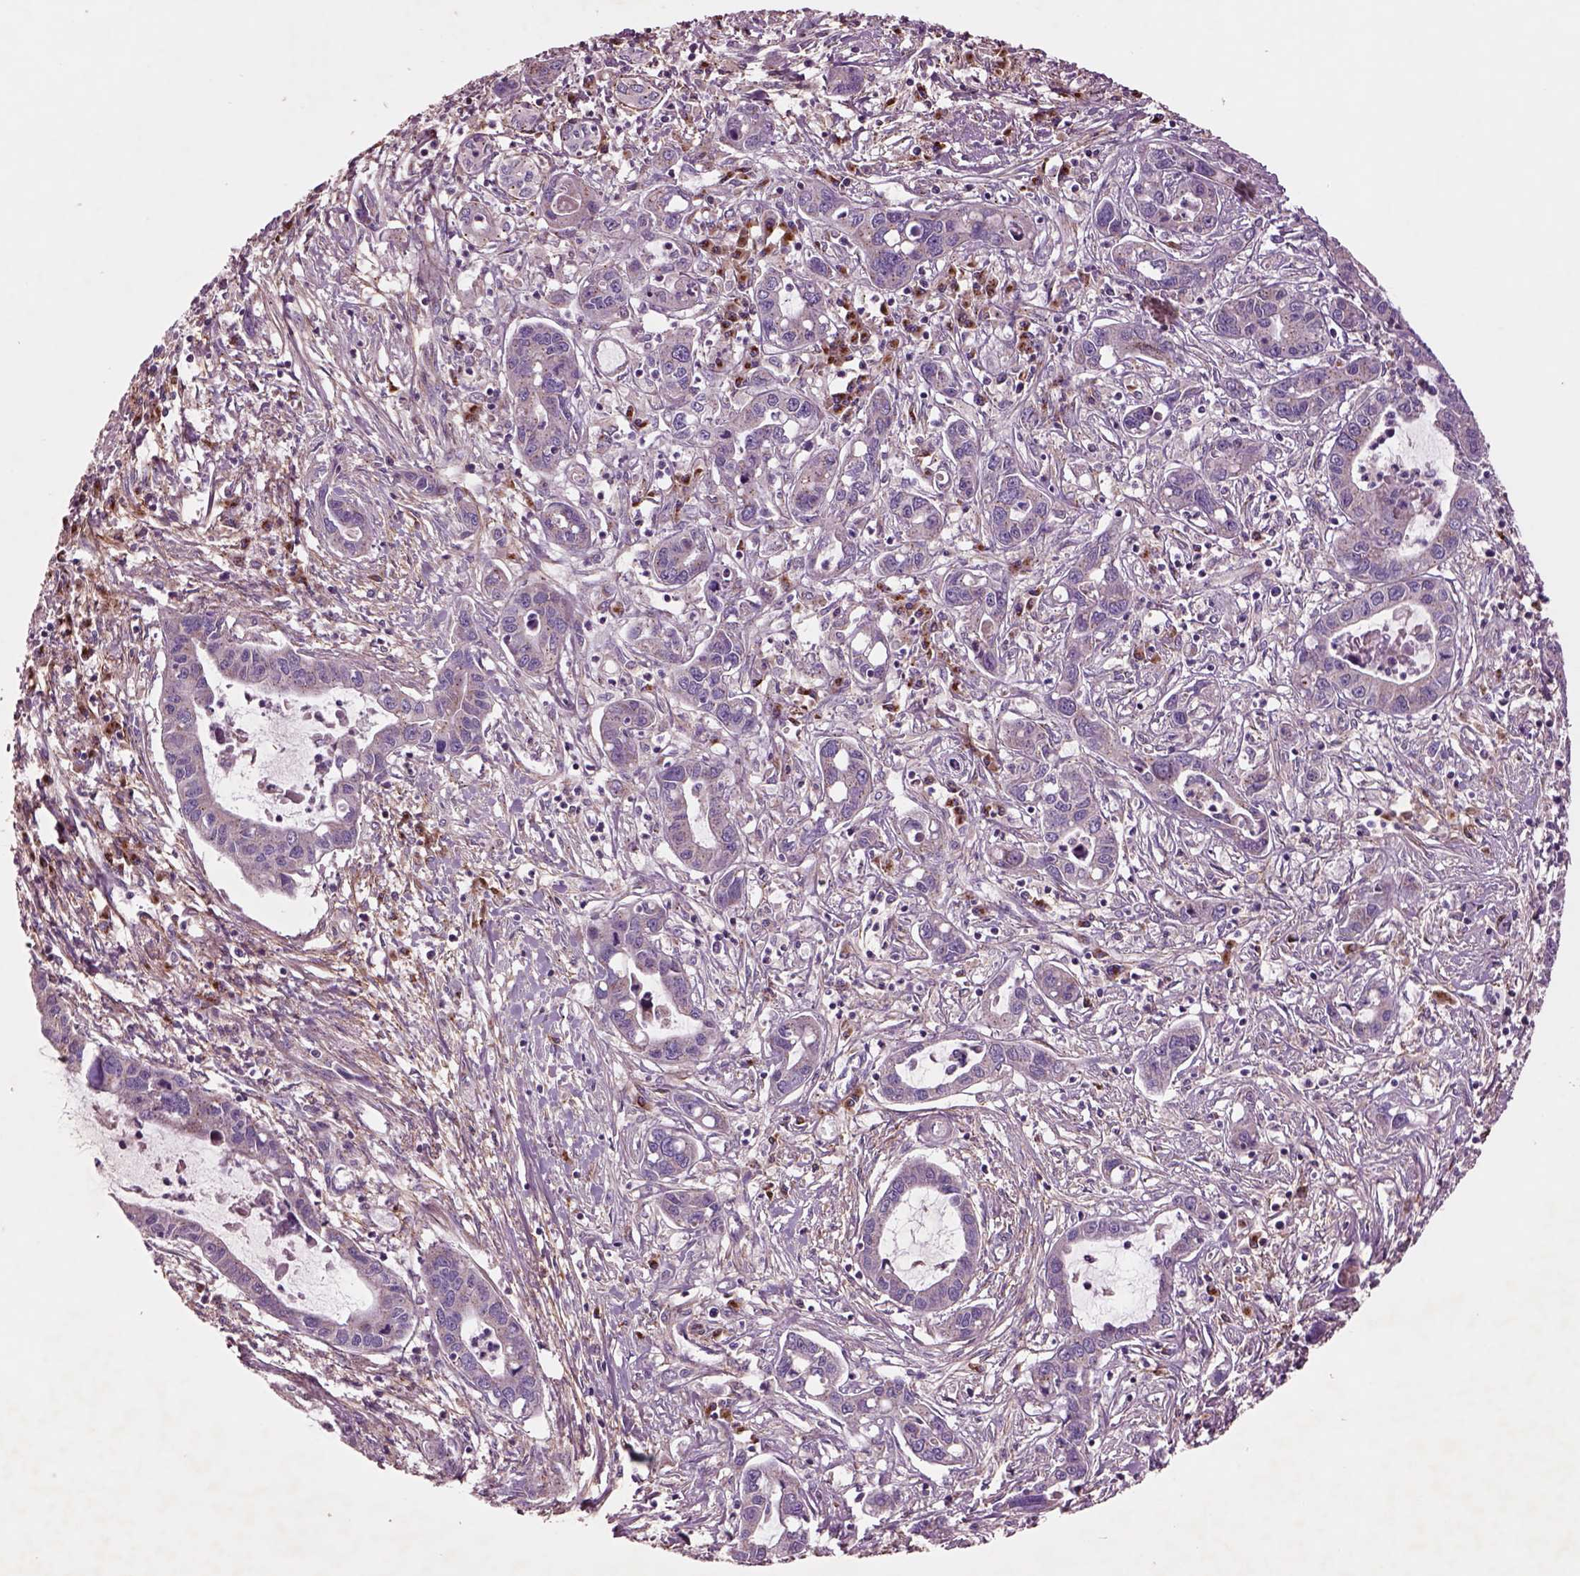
{"staining": {"intensity": "negative", "quantity": "none", "location": "none"}, "tissue": "liver cancer", "cell_type": "Tumor cells", "image_type": "cancer", "snomed": [{"axis": "morphology", "description": "Cholangiocarcinoma"}, {"axis": "topography", "description": "Liver"}], "caption": "Tumor cells are negative for brown protein staining in liver cholangiocarcinoma.", "gene": "SEC23A", "patient": {"sex": "male", "age": 58}}